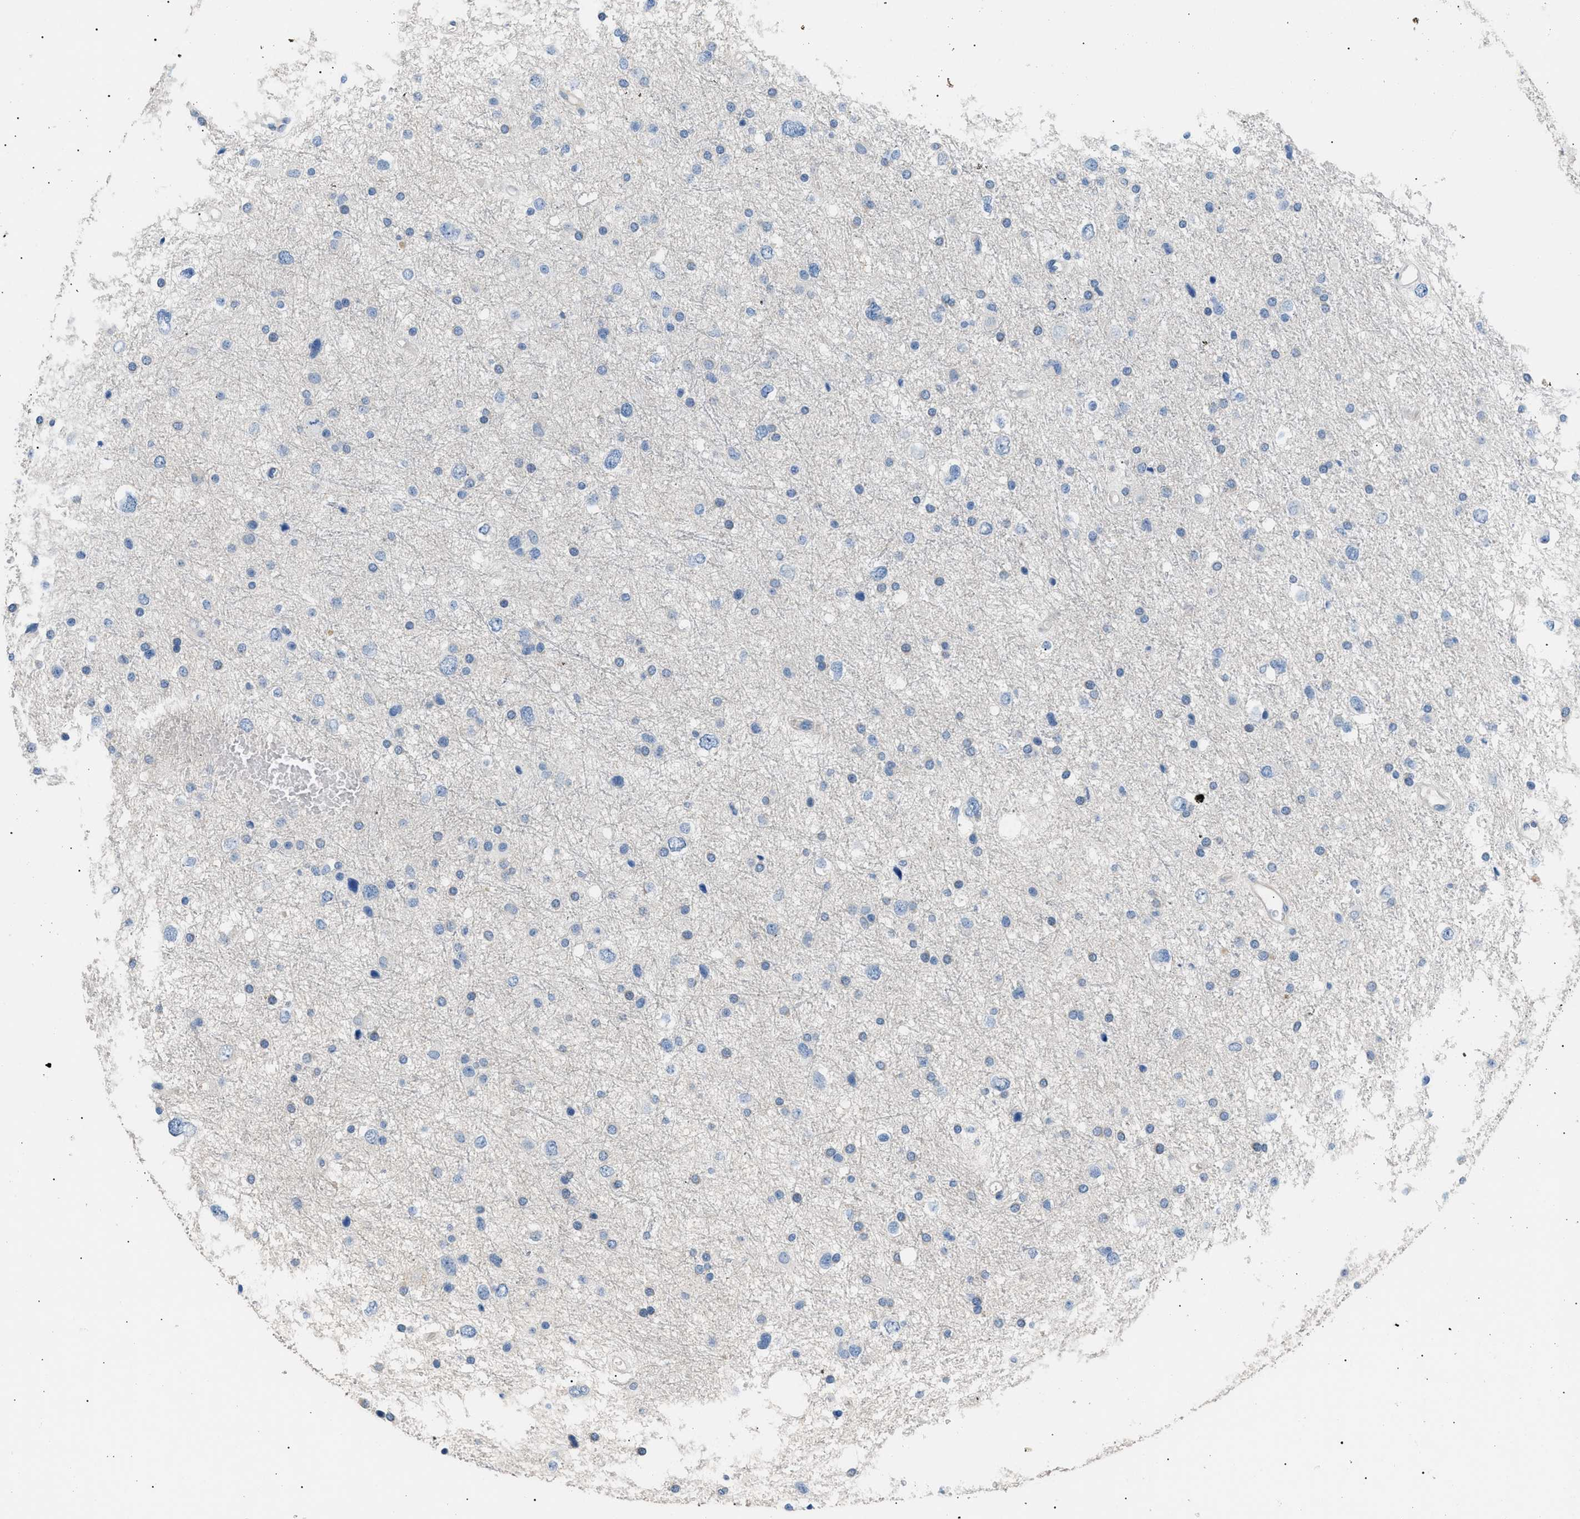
{"staining": {"intensity": "negative", "quantity": "none", "location": "none"}, "tissue": "glioma", "cell_type": "Tumor cells", "image_type": "cancer", "snomed": [{"axis": "morphology", "description": "Glioma, malignant, Low grade"}, {"axis": "topography", "description": "Brain"}], "caption": "Immunohistochemical staining of glioma demonstrates no significant expression in tumor cells.", "gene": "ICA1", "patient": {"sex": "female", "age": 37}}